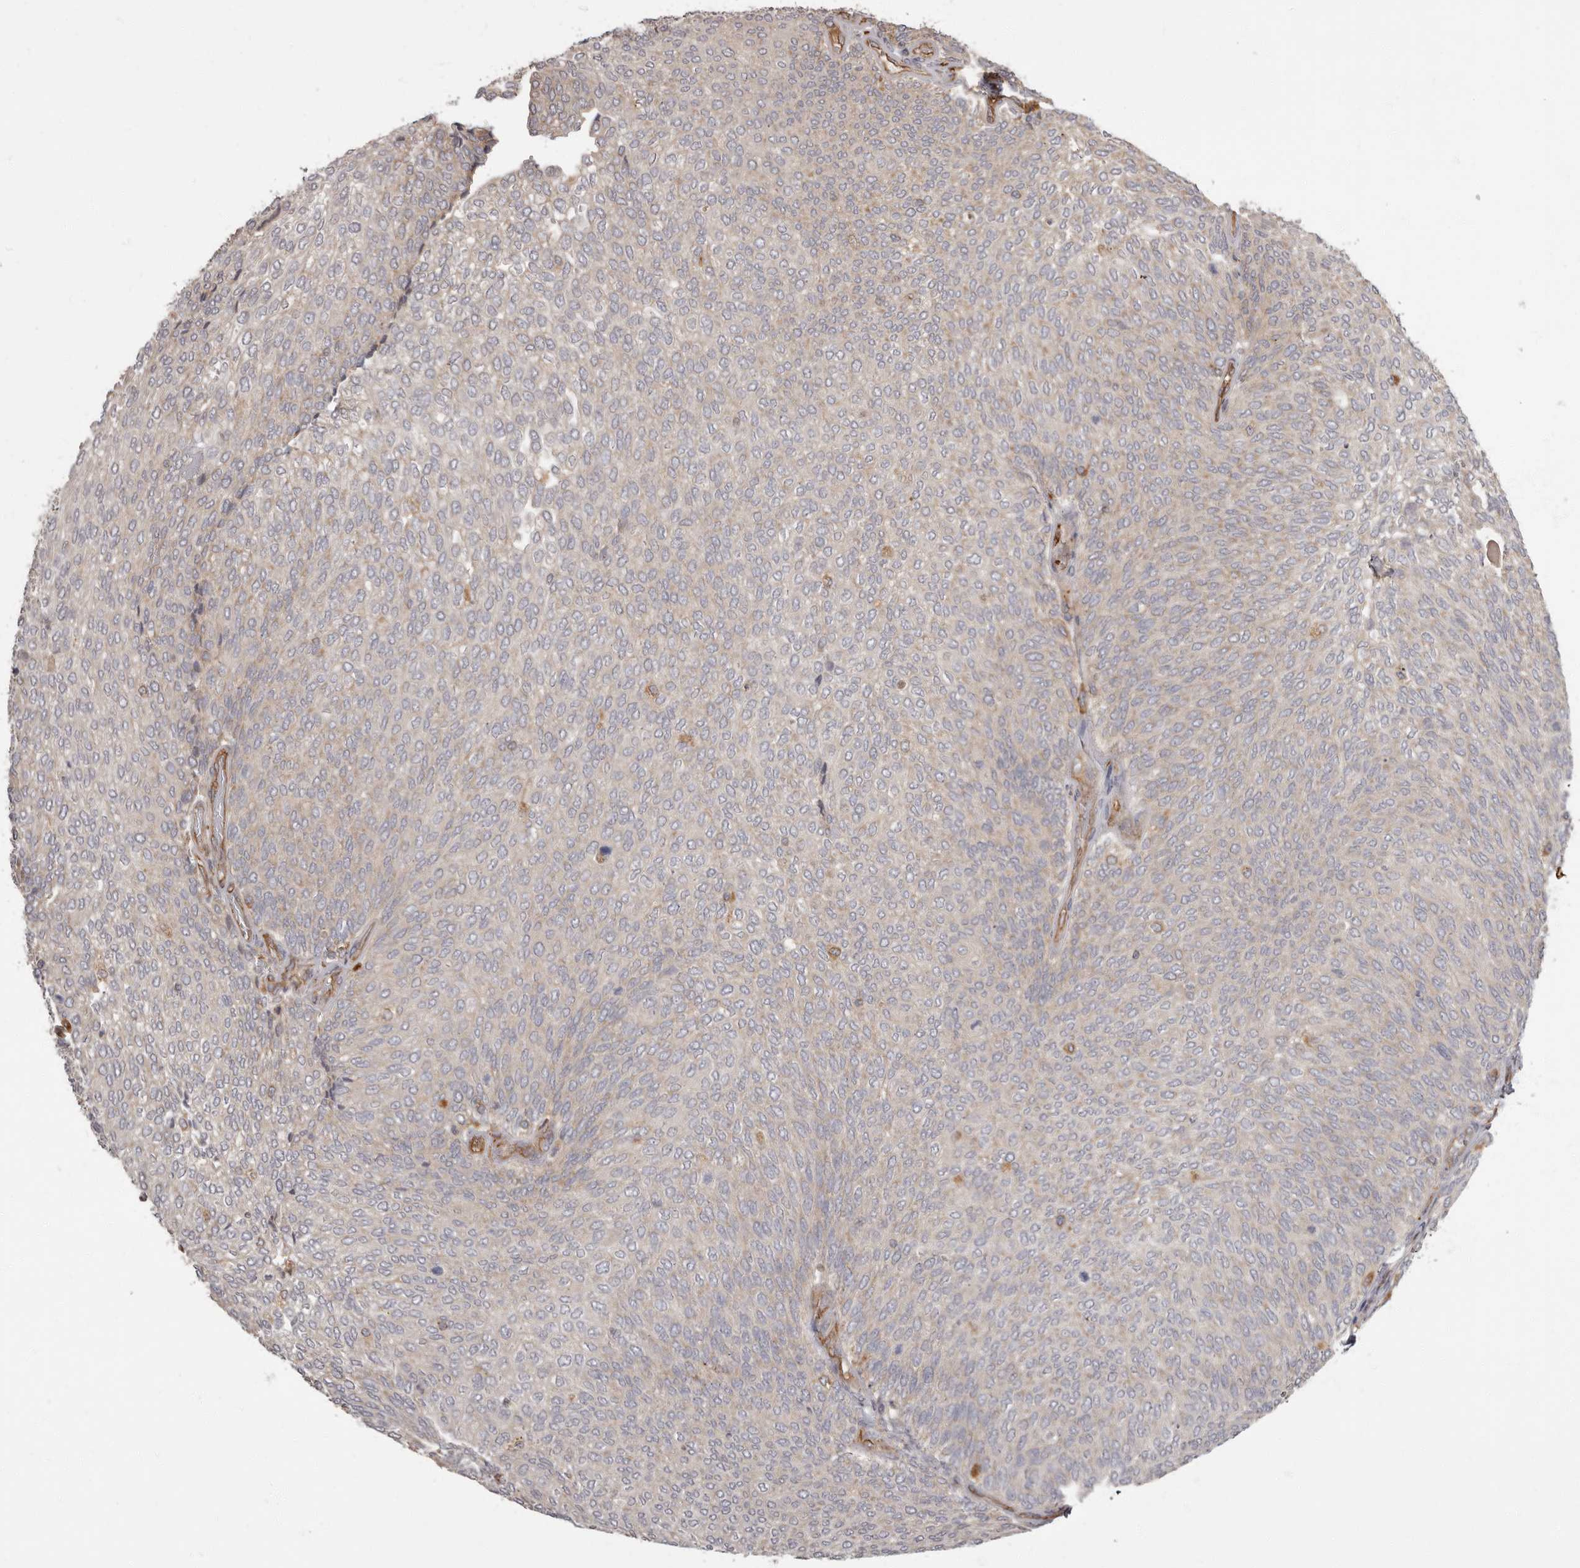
{"staining": {"intensity": "moderate", "quantity": "<25%", "location": "cytoplasmic/membranous"}, "tissue": "urothelial cancer", "cell_type": "Tumor cells", "image_type": "cancer", "snomed": [{"axis": "morphology", "description": "Urothelial carcinoma, Low grade"}, {"axis": "topography", "description": "Urinary bladder"}], "caption": "A high-resolution image shows IHC staining of urothelial carcinoma (low-grade), which exhibits moderate cytoplasmic/membranous staining in about <25% of tumor cells. (DAB IHC, brown staining for protein, blue staining for nuclei).", "gene": "ADCY2", "patient": {"sex": "female", "age": 79}}